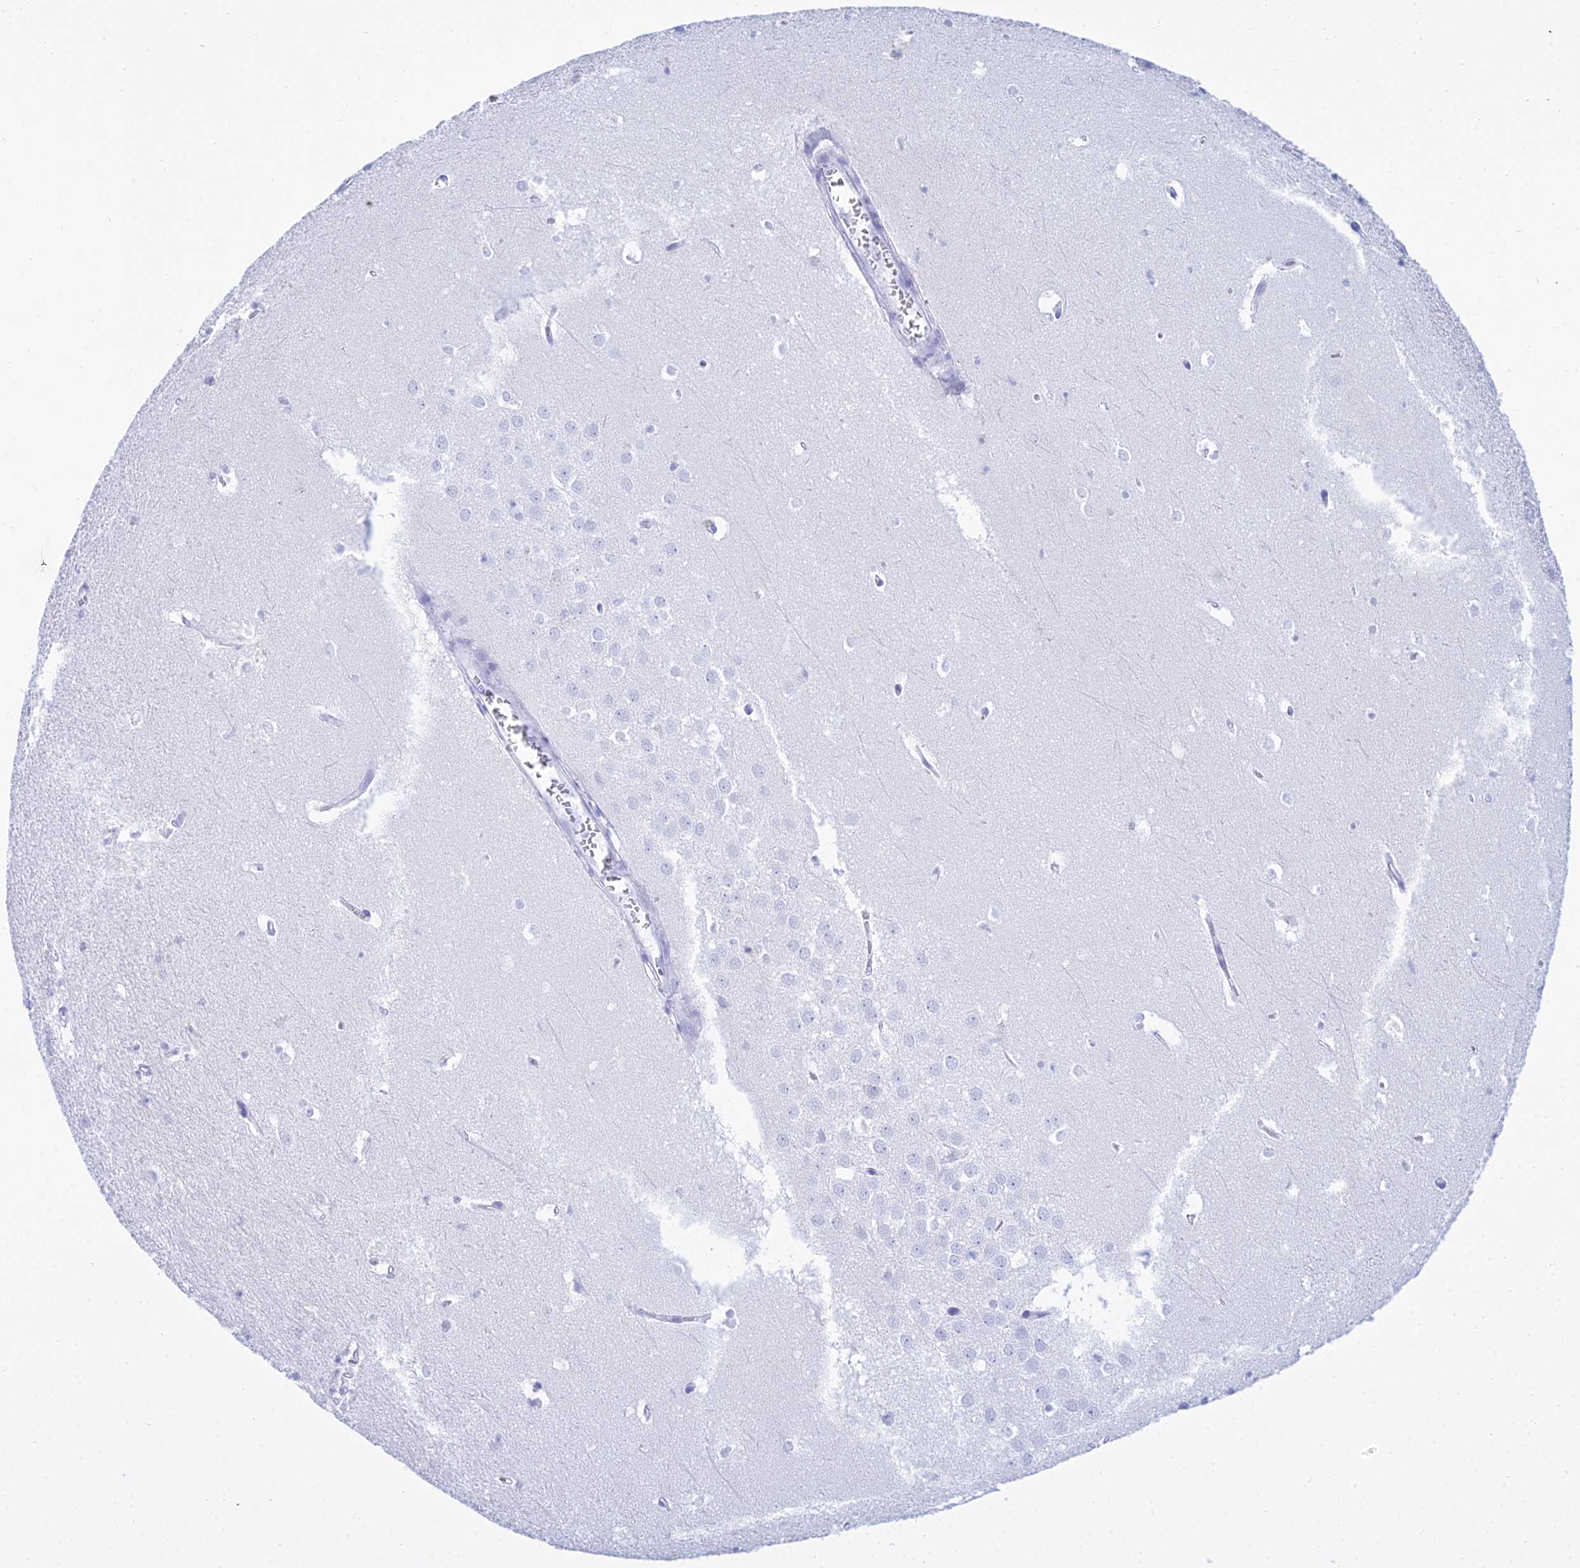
{"staining": {"intensity": "negative", "quantity": "none", "location": "none"}, "tissue": "hippocampus", "cell_type": "Glial cells", "image_type": "normal", "snomed": [{"axis": "morphology", "description": "Normal tissue, NOS"}, {"axis": "topography", "description": "Hippocampus"}], "caption": "Immunohistochemistry (IHC) of benign hippocampus shows no staining in glial cells.", "gene": "PATE4", "patient": {"sex": "female", "age": 64}}